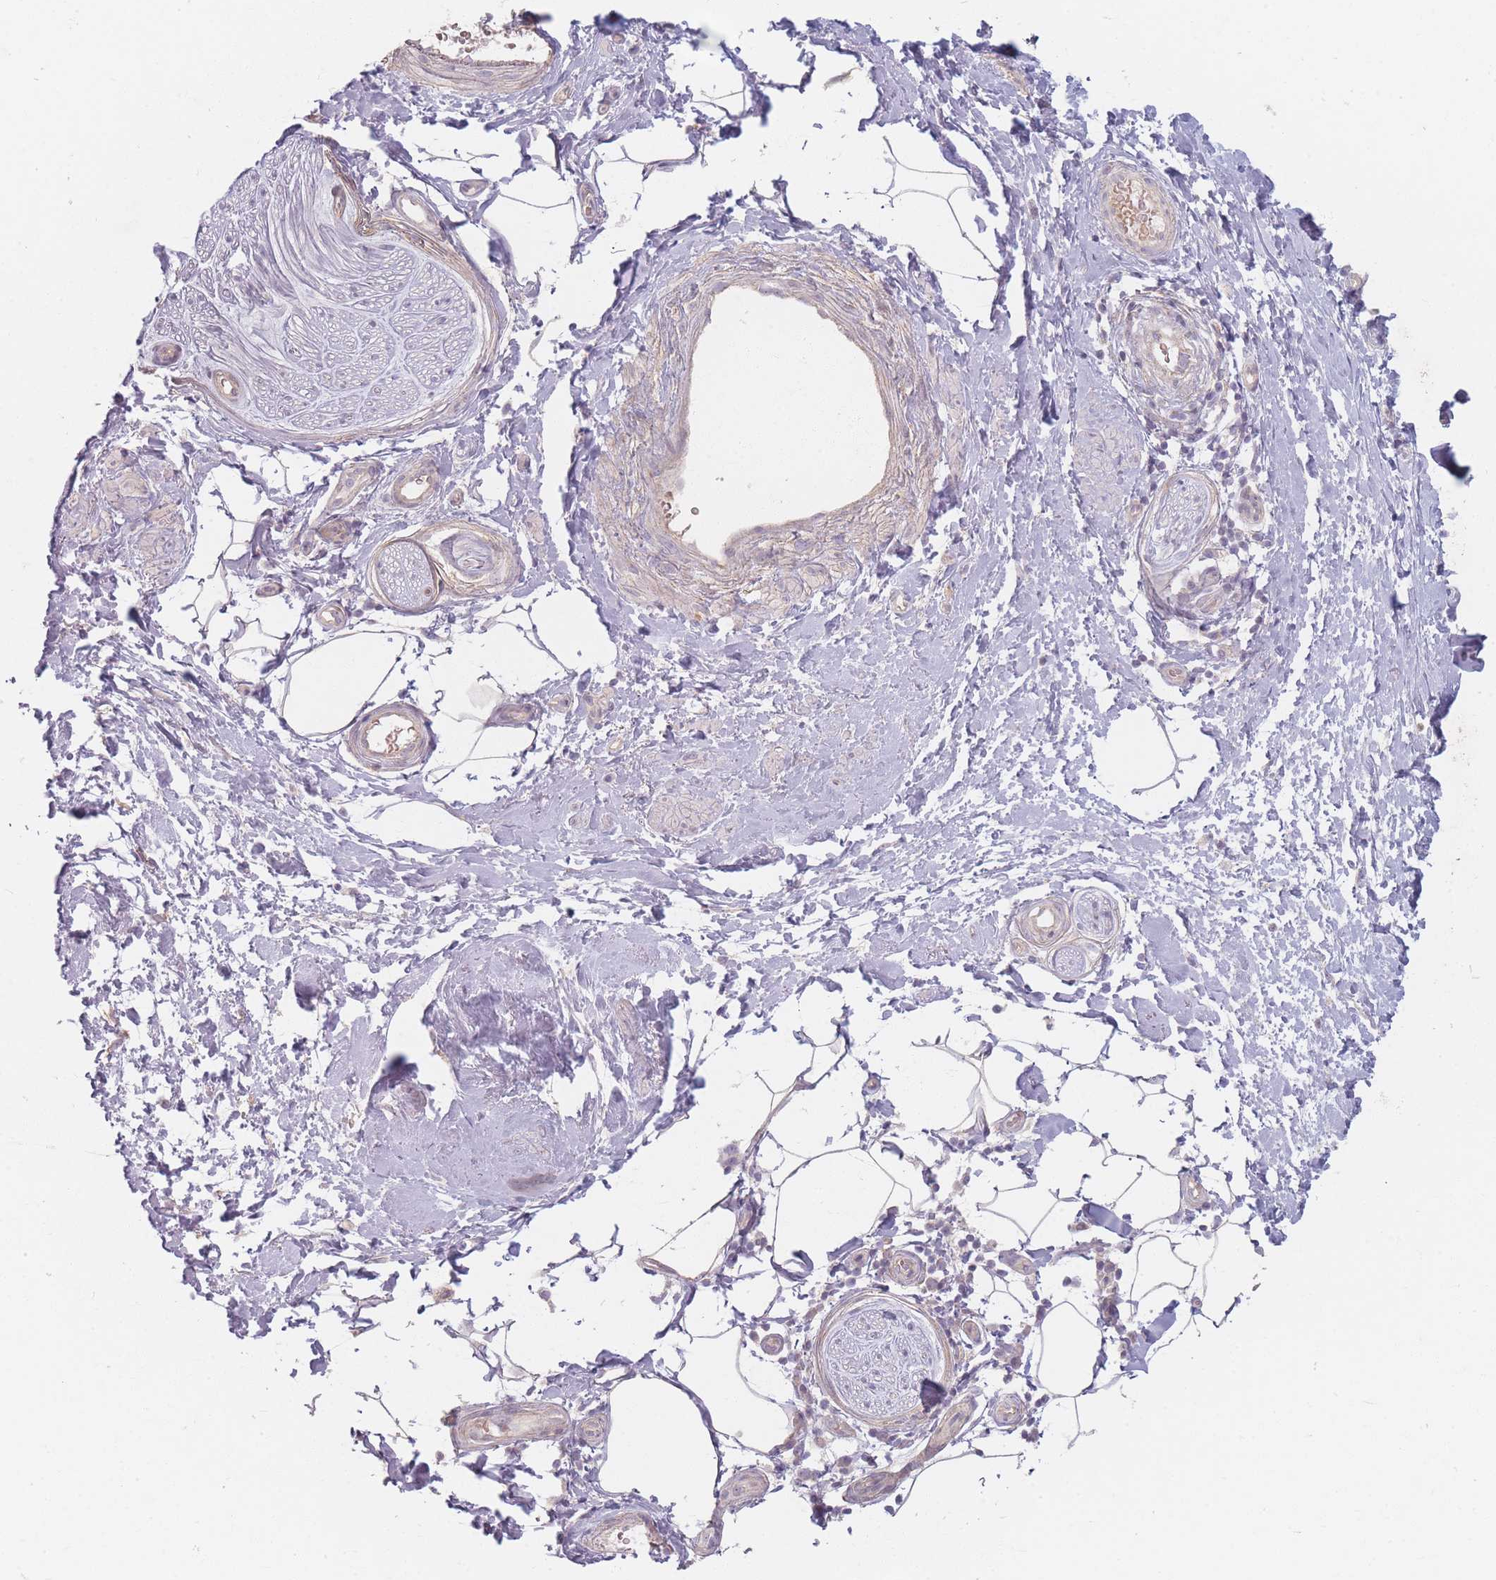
{"staining": {"intensity": "negative", "quantity": "none", "location": "none"}, "tissue": "adipose tissue", "cell_type": "Adipocytes", "image_type": "normal", "snomed": [{"axis": "morphology", "description": "Normal tissue, NOS"}, {"axis": "topography", "description": "Soft tissue"}, {"axis": "topography", "description": "Adipose tissue"}, {"axis": "topography", "description": "Vascular tissue"}, {"axis": "topography", "description": "Peripheral nerve tissue"}], "caption": "The immunohistochemistry (IHC) image has no significant expression in adipocytes of adipose tissue. (DAB (3,3'-diaminobenzidine) immunohistochemistry, high magnification).", "gene": "CHCHD7", "patient": {"sex": "male", "age": 74}}